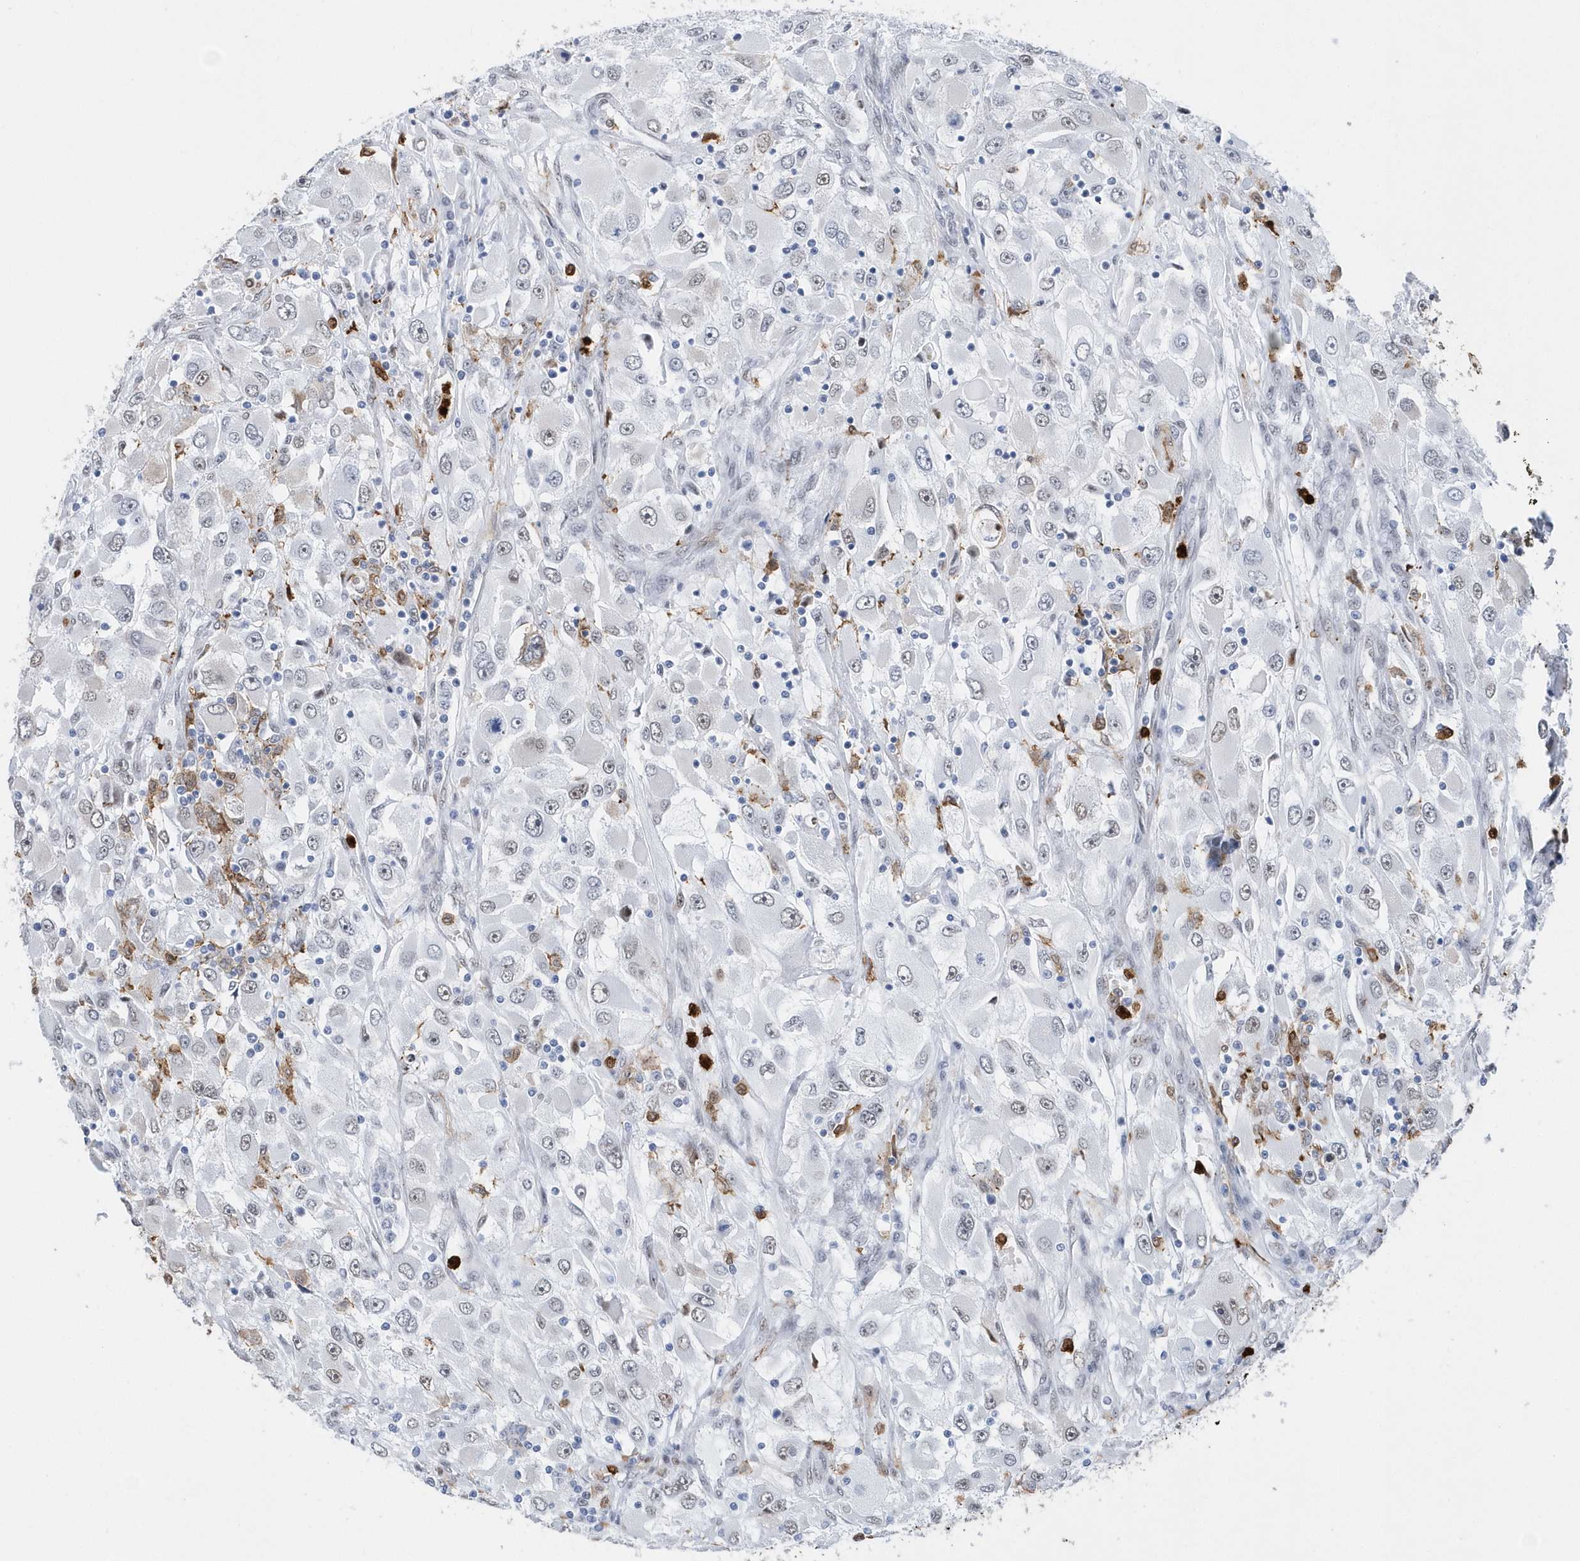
{"staining": {"intensity": "negative", "quantity": "none", "location": "none"}, "tissue": "renal cancer", "cell_type": "Tumor cells", "image_type": "cancer", "snomed": [{"axis": "morphology", "description": "Adenocarcinoma, NOS"}, {"axis": "topography", "description": "Kidney"}], "caption": "Adenocarcinoma (renal) was stained to show a protein in brown. There is no significant positivity in tumor cells. (Stains: DAB immunohistochemistry (IHC) with hematoxylin counter stain, Microscopy: brightfield microscopy at high magnification).", "gene": "RPP30", "patient": {"sex": "female", "age": 52}}